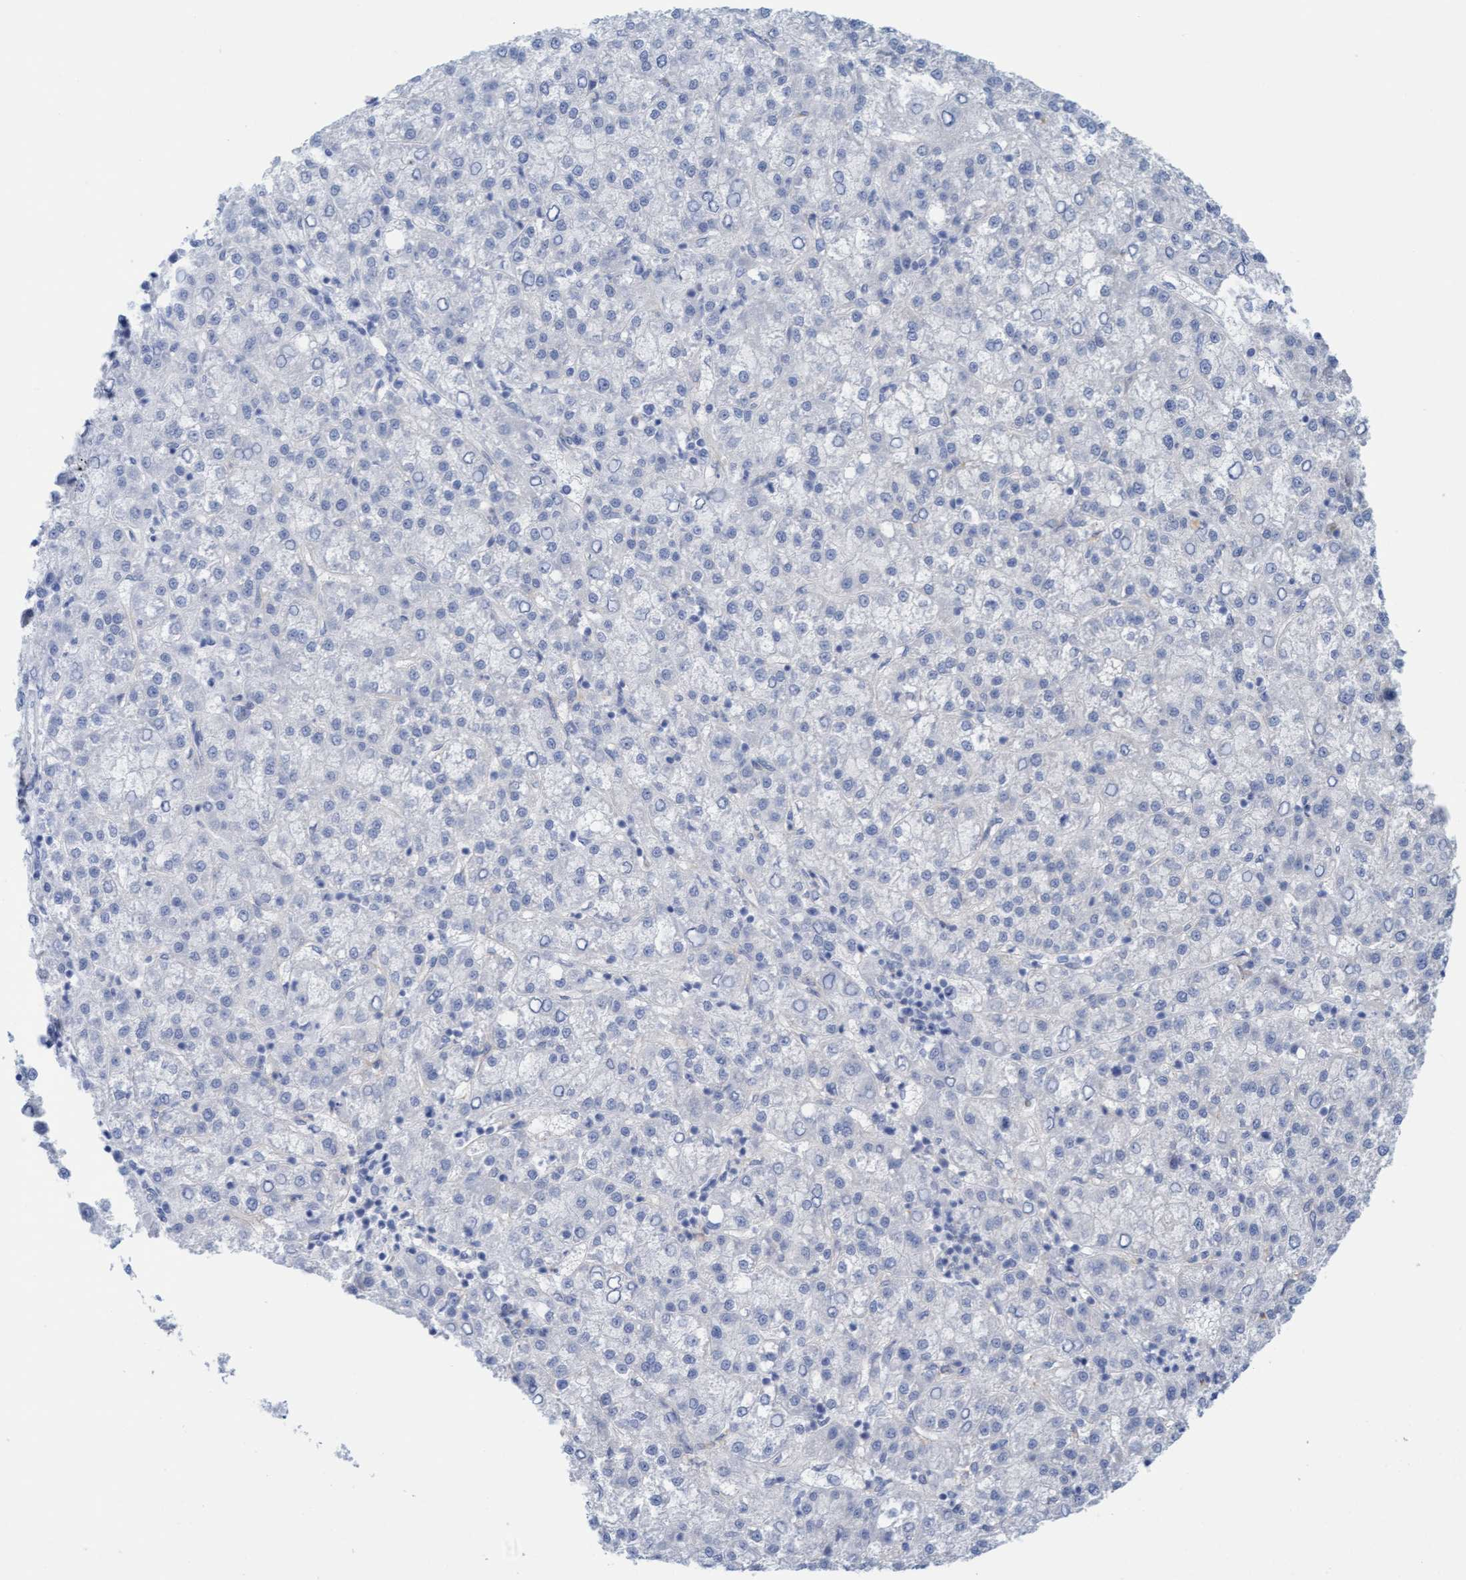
{"staining": {"intensity": "negative", "quantity": "none", "location": "none"}, "tissue": "liver cancer", "cell_type": "Tumor cells", "image_type": "cancer", "snomed": [{"axis": "morphology", "description": "Carcinoma, Hepatocellular, NOS"}, {"axis": "topography", "description": "Liver"}], "caption": "Photomicrograph shows no protein staining in tumor cells of liver cancer tissue.", "gene": "CDK5RAP3", "patient": {"sex": "female", "age": 58}}